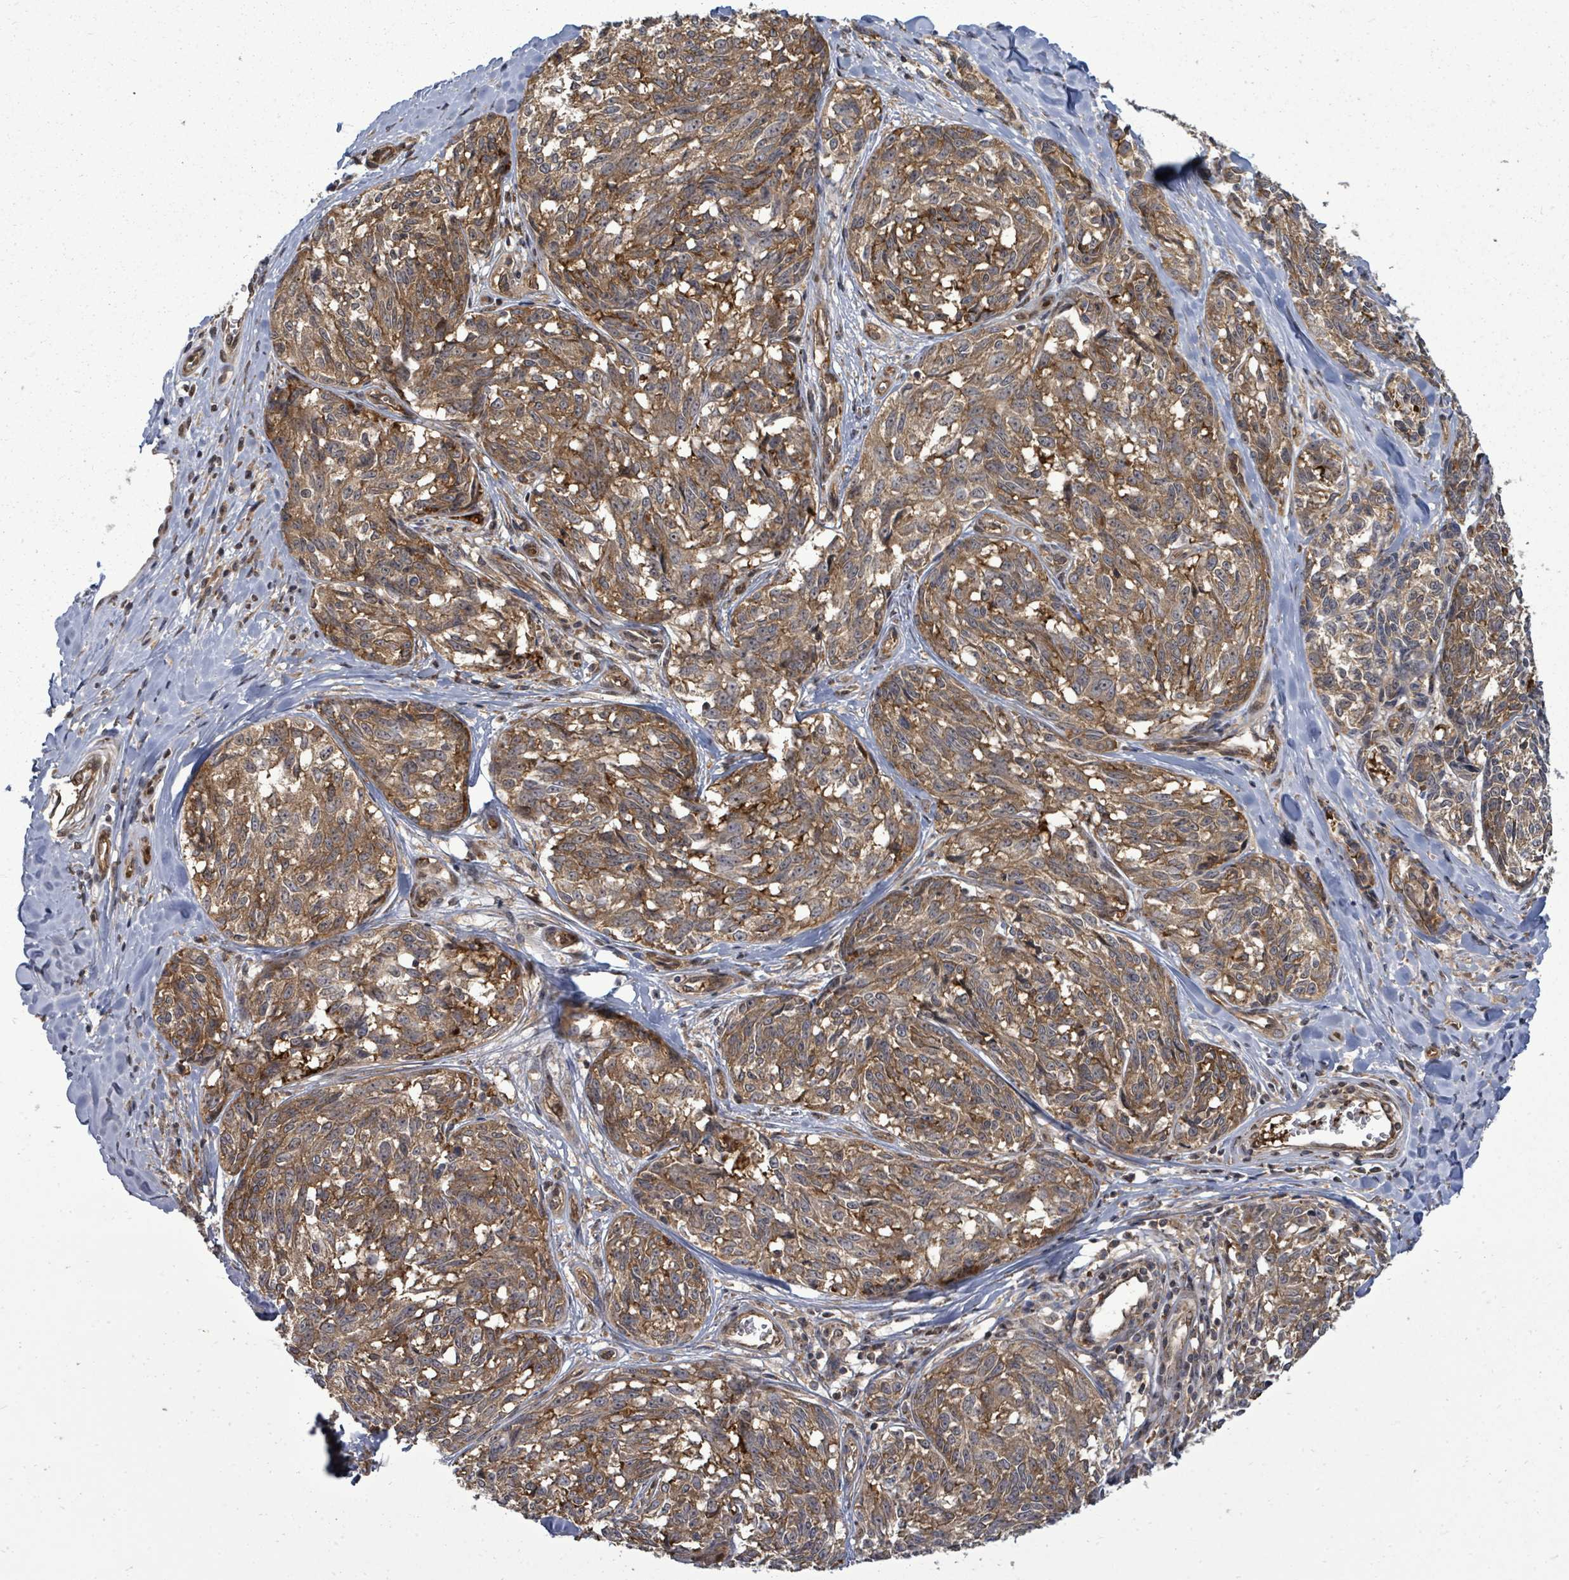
{"staining": {"intensity": "moderate", "quantity": ">75%", "location": "cytoplasmic/membranous"}, "tissue": "melanoma", "cell_type": "Tumor cells", "image_type": "cancer", "snomed": [{"axis": "morphology", "description": "Normal tissue, NOS"}, {"axis": "morphology", "description": "Malignant melanoma, NOS"}, {"axis": "topography", "description": "Skin"}], "caption": "There is medium levels of moderate cytoplasmic/membranous staining in tumor cells of malignant melanoma, as demonstrated by immunohistochemical staining (brown color).", "gene": "EIF3C", "patient": {"sex": "female", "age": 64}}